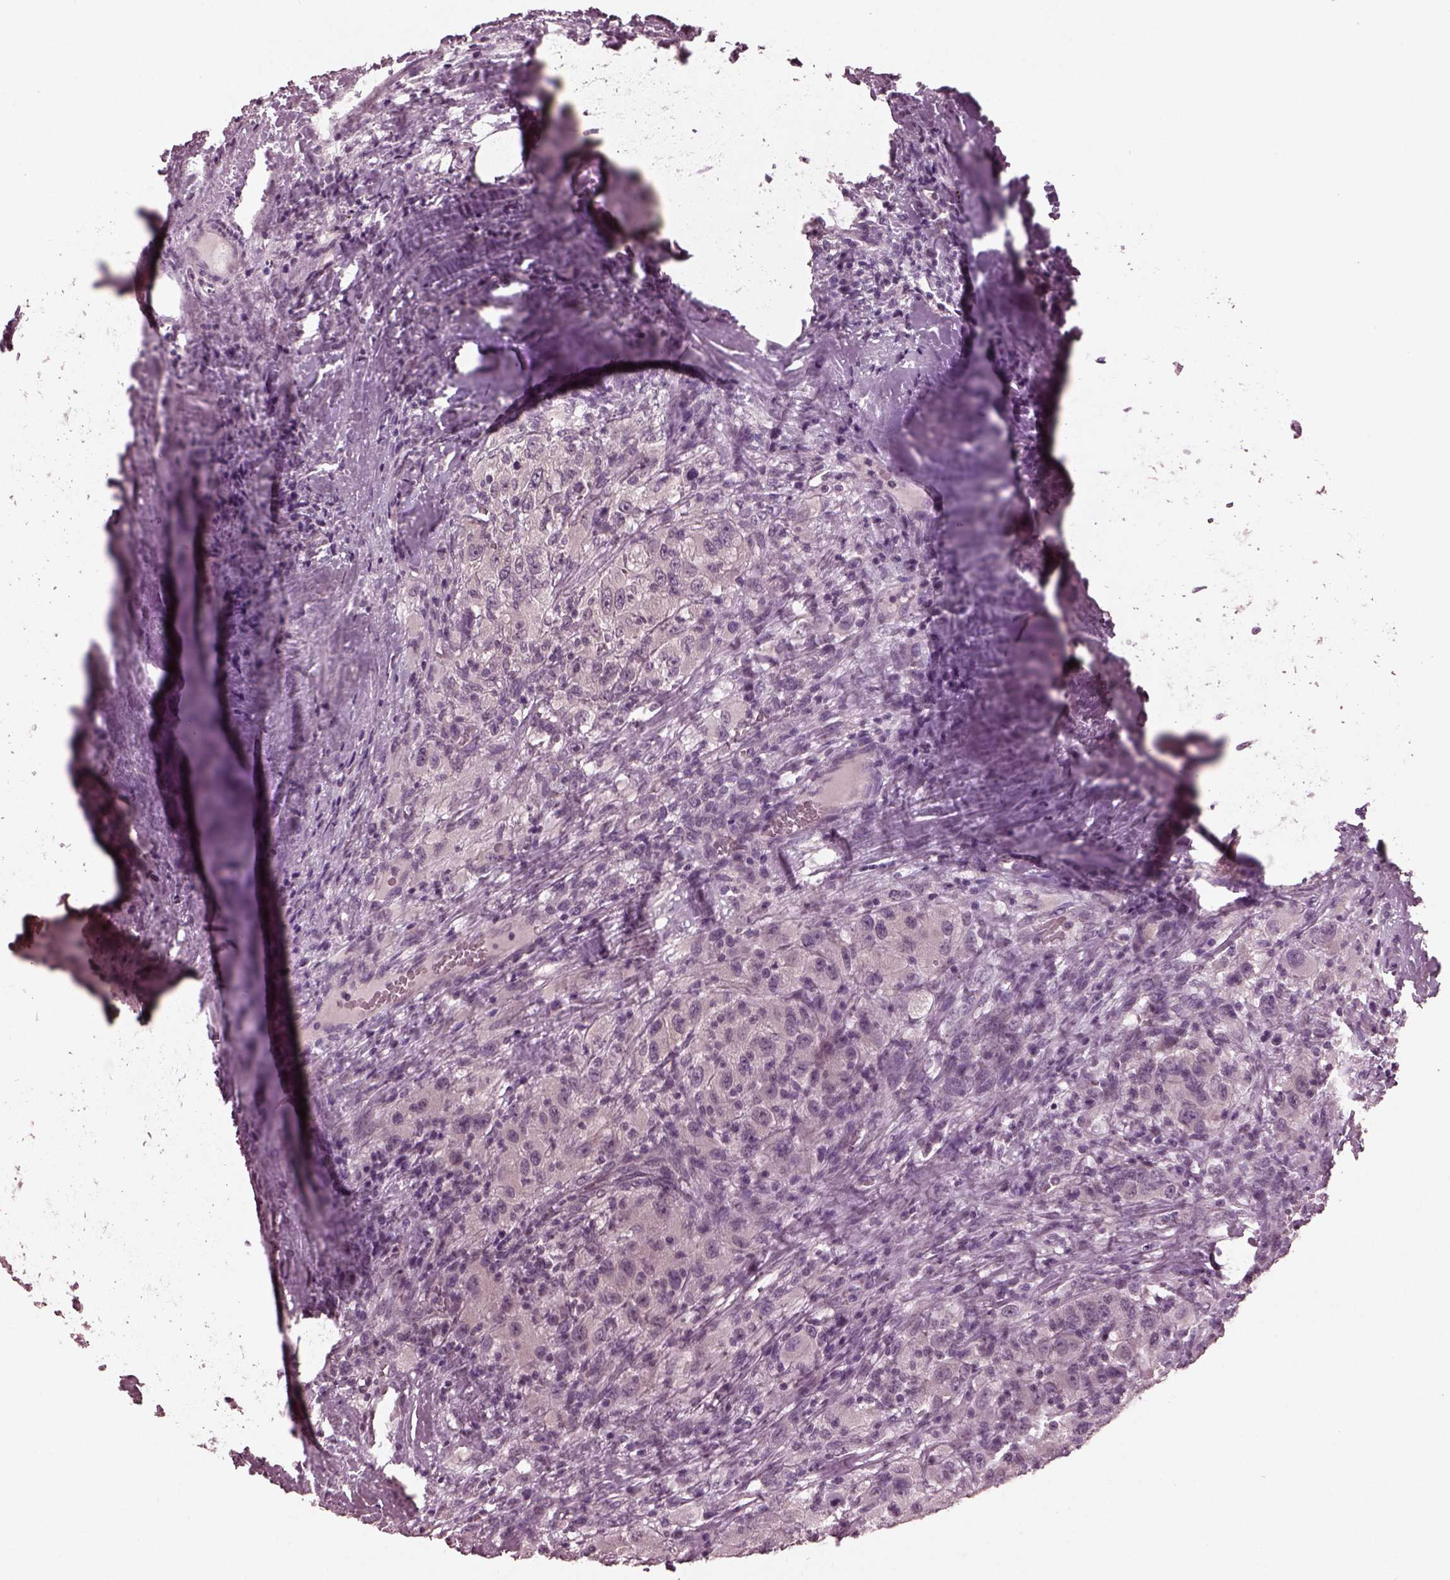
{"staining": {"intensity": "negative", "quantity": "none", "location": "none"}, "tissue": "renal cancer", "cell_type": "Tumor cells", "image_type": "cancer", "snomed": [{"axis": "morphology", "description": "Adenocarcinoma, NOS"}, {"axis": "topography", "description": "Kidney"}], "caption": "Immunohistochemistry (IHC) micrograph of neoplastic tissue: human renal adenocarcinoma stained with DAB exhibits no significant protein positivity in tumor cells. (Stains: DAB (3,3'-diaminobenzidine) immunohistochemistry (IHC) with hematoxylin counter stain, Microscopy: brightfield microscopy at high magnification).", "gene": "RGS7", "patient": {"sex": "female", "age": 67}}